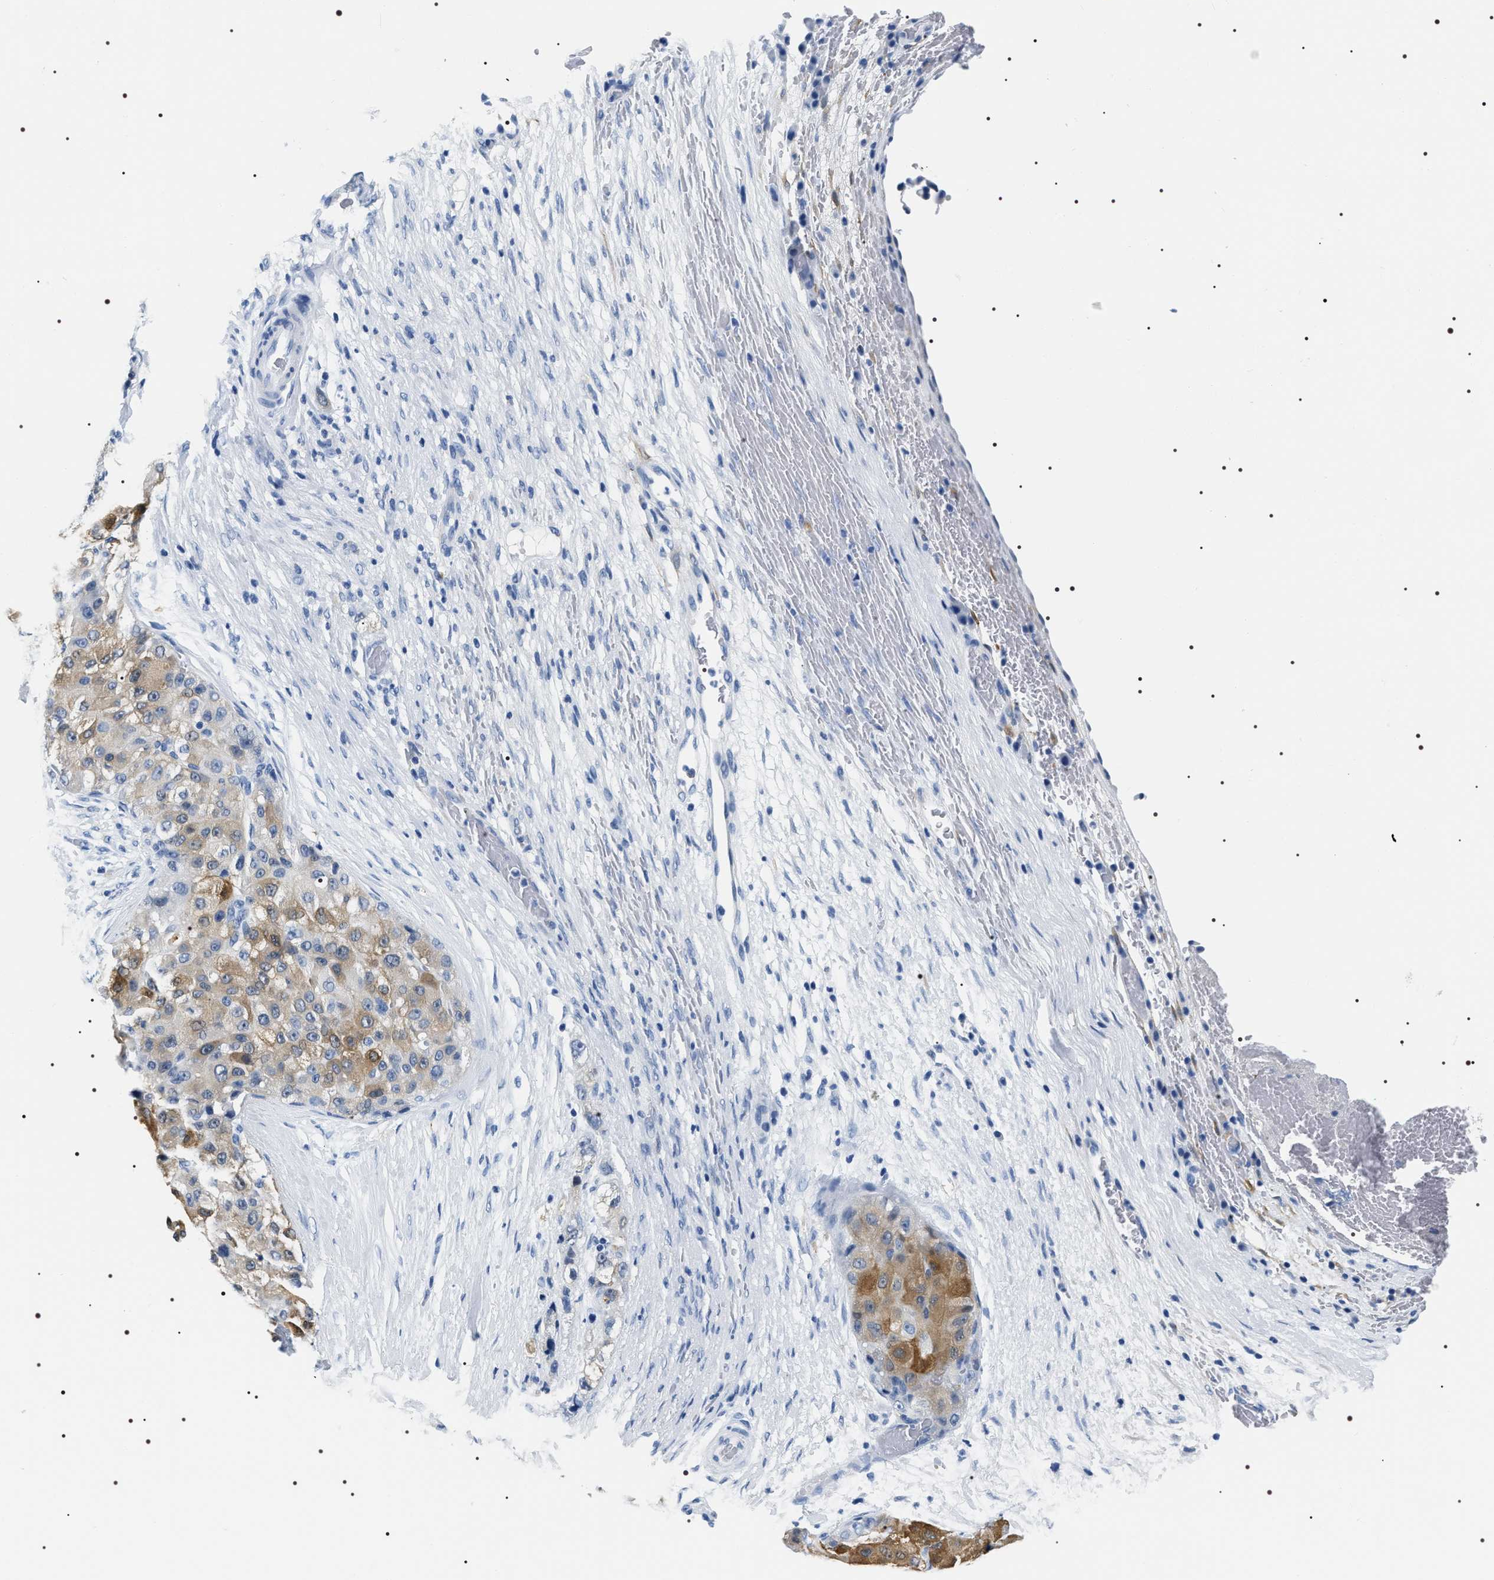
{"staining": {"intensity": "moderate", "quantity": "25%-75%", "location": "cytoplasmic/membranous"}, "tissue": "liver cancer", "cell_type": "Tumor cells", "image_type": "cancer", "snomed": [{"axis": "morphology", "description": "Carcinoma, Hepatocellular, NOS"}, {"axis": "topography", "description": "Liver"}], "caption": "Immunohistochemical staining of liver cancer (hepatocellular carcinoma) exhibits moderate cytoplasmic/membranous protein expression in approximately 25%-75% of tumor cells.", "gene": "ADH4", "patient": {"sex": "male", "age": 80}}